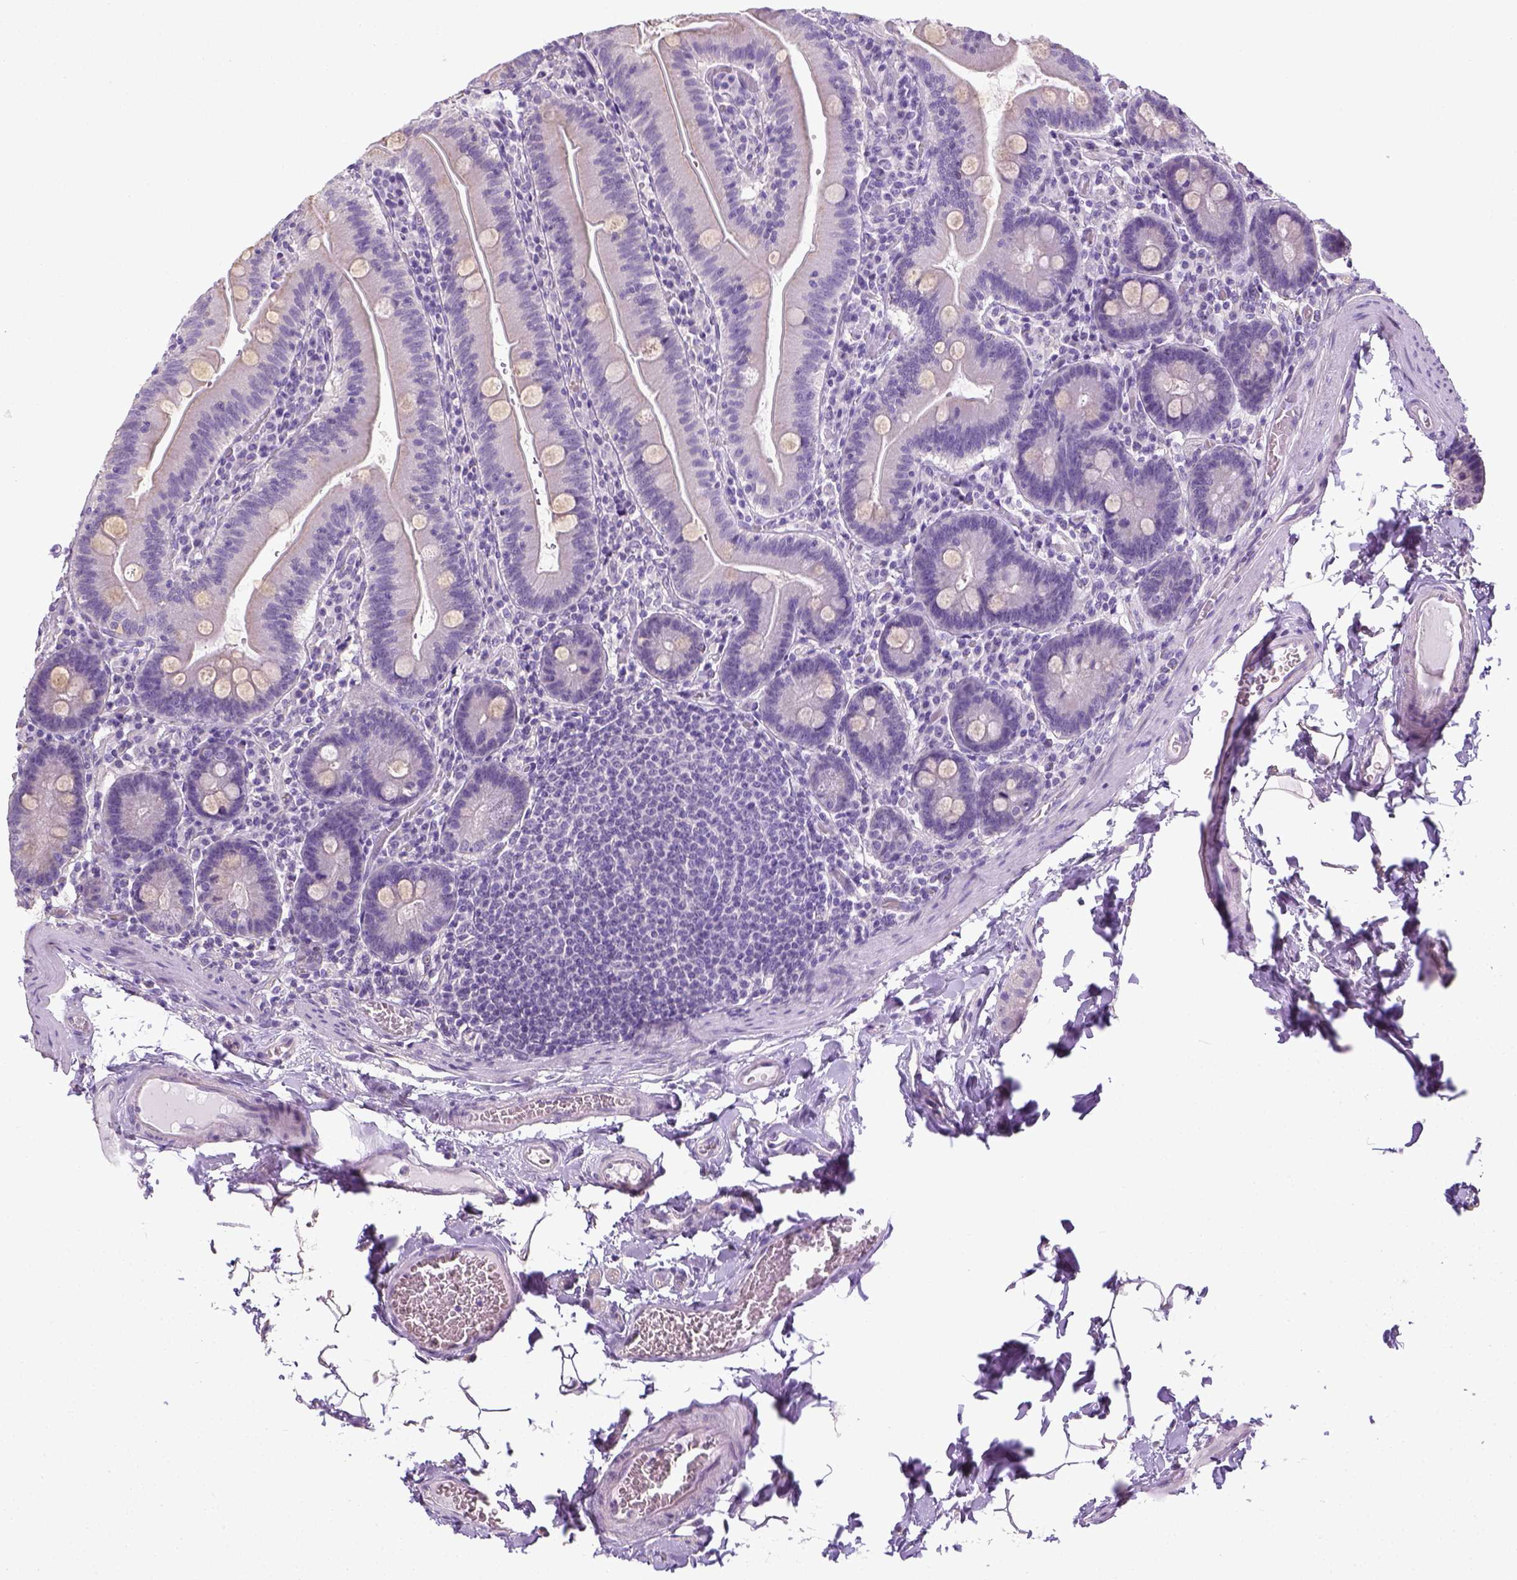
{"staining": {"intensity": "negative", "quantity": "none", "location": "none"}, "tissue": "small intestine", "cell_type": "Glandular cells", "image_type": "normal", "snomed": [{"axis": "morphology", "description": "Normal tissue, NOS"}, {"axis": "topography", "description": "Small intestine"}], "caption": "Immunohistochemical staining of unremarkable small intestine shows no significant staining in glandular cells.", "gene": "LGSN", "patient": {"sex": "male", "age": 37}}